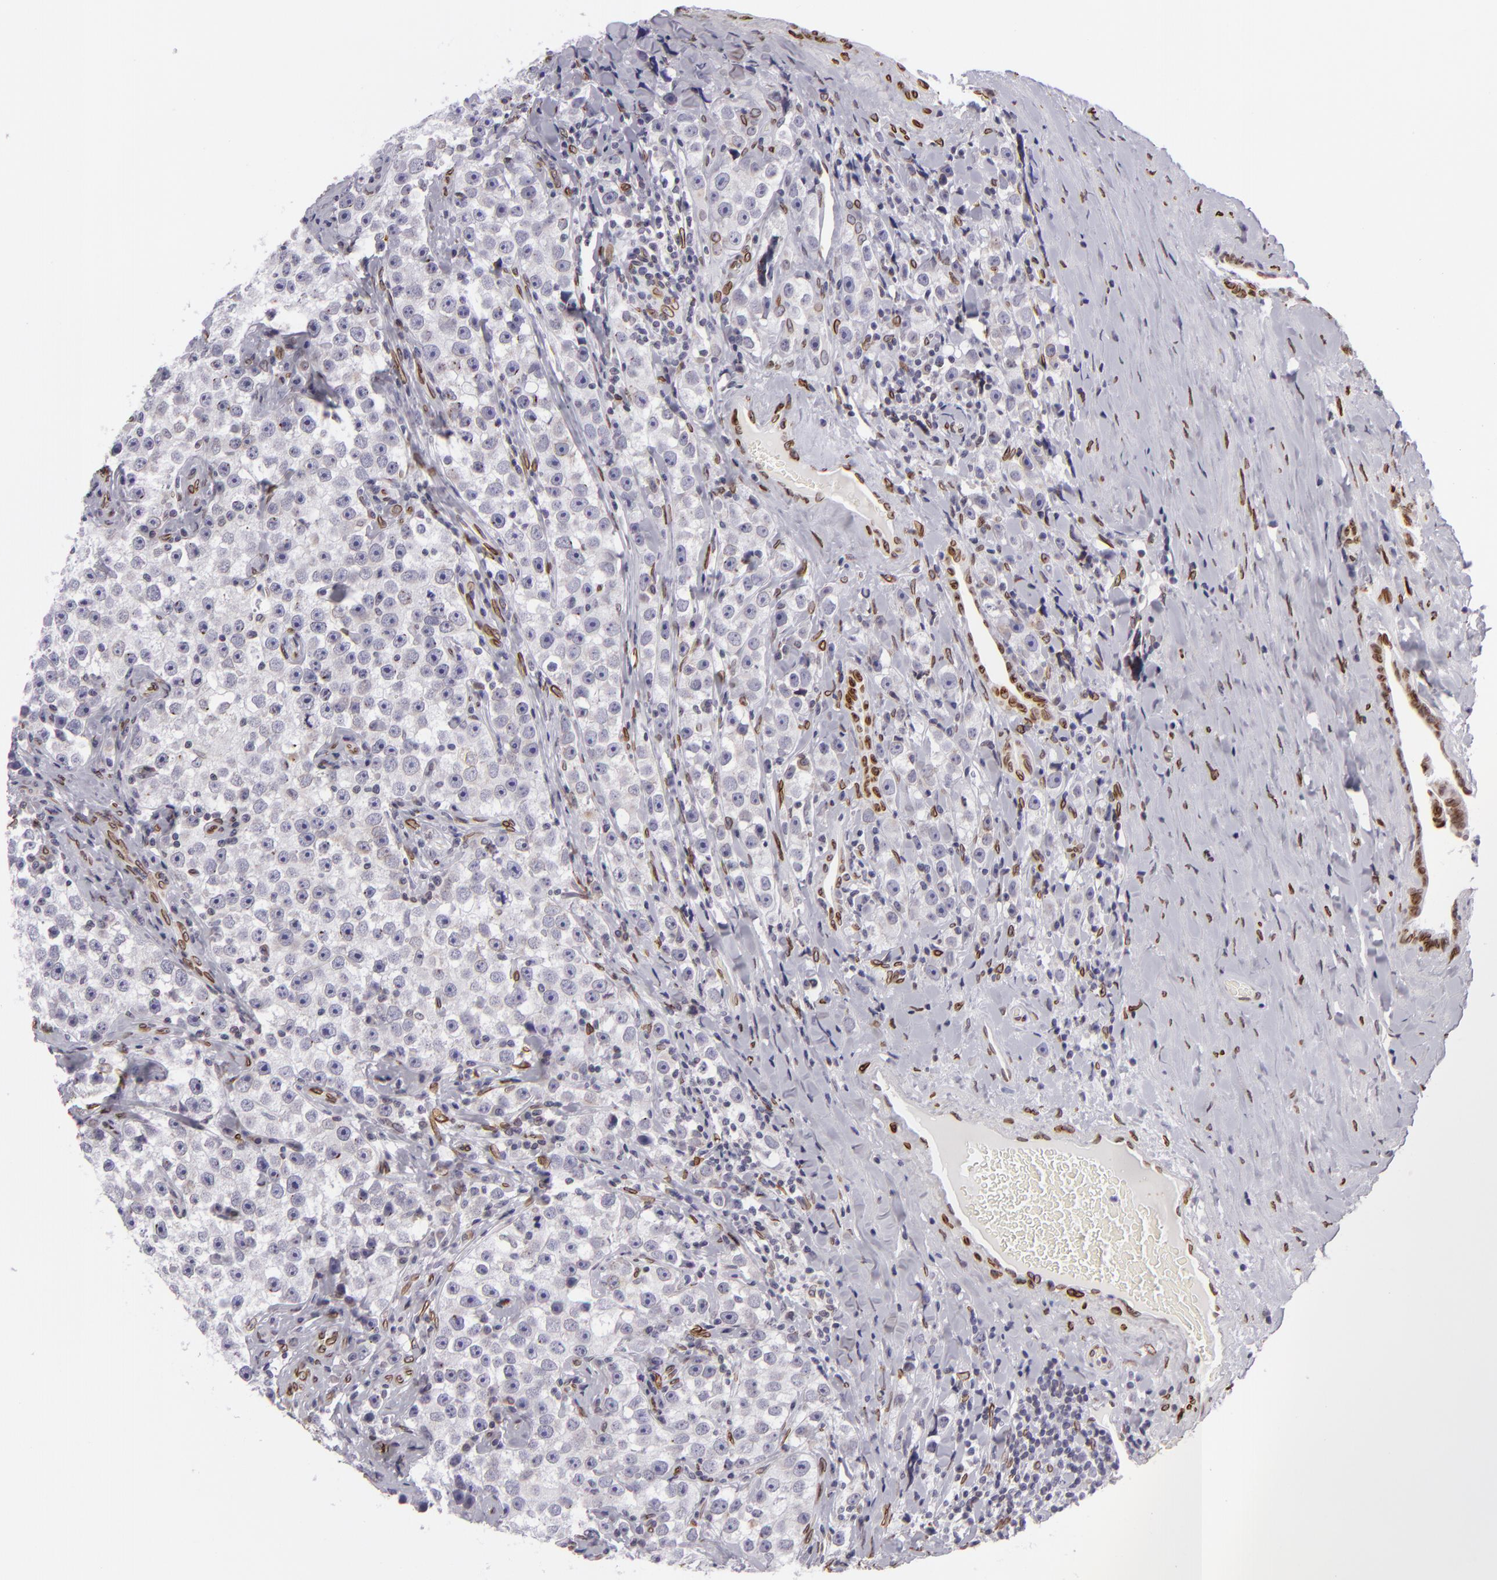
{"staining": {"intensity": "negative", "quantity": "none", "location": "none"}, "tissue": "testis cancer", "cell_type": "Tumor cells", "image_type": "cancer", "snomed": [{"axis": "morphology", "description": "Seminoma, NOS"}, {"axis": "topography", "description": "Testis"}], "caption": "High magnification brightfield microscopy of seminoma (testis) stained with DAB (brown) and counterstained with hematoxylin (blue): tumor cells show no significant positivity.", "gene": "EMD", "patient": {"sex": "male", "age": 32}}